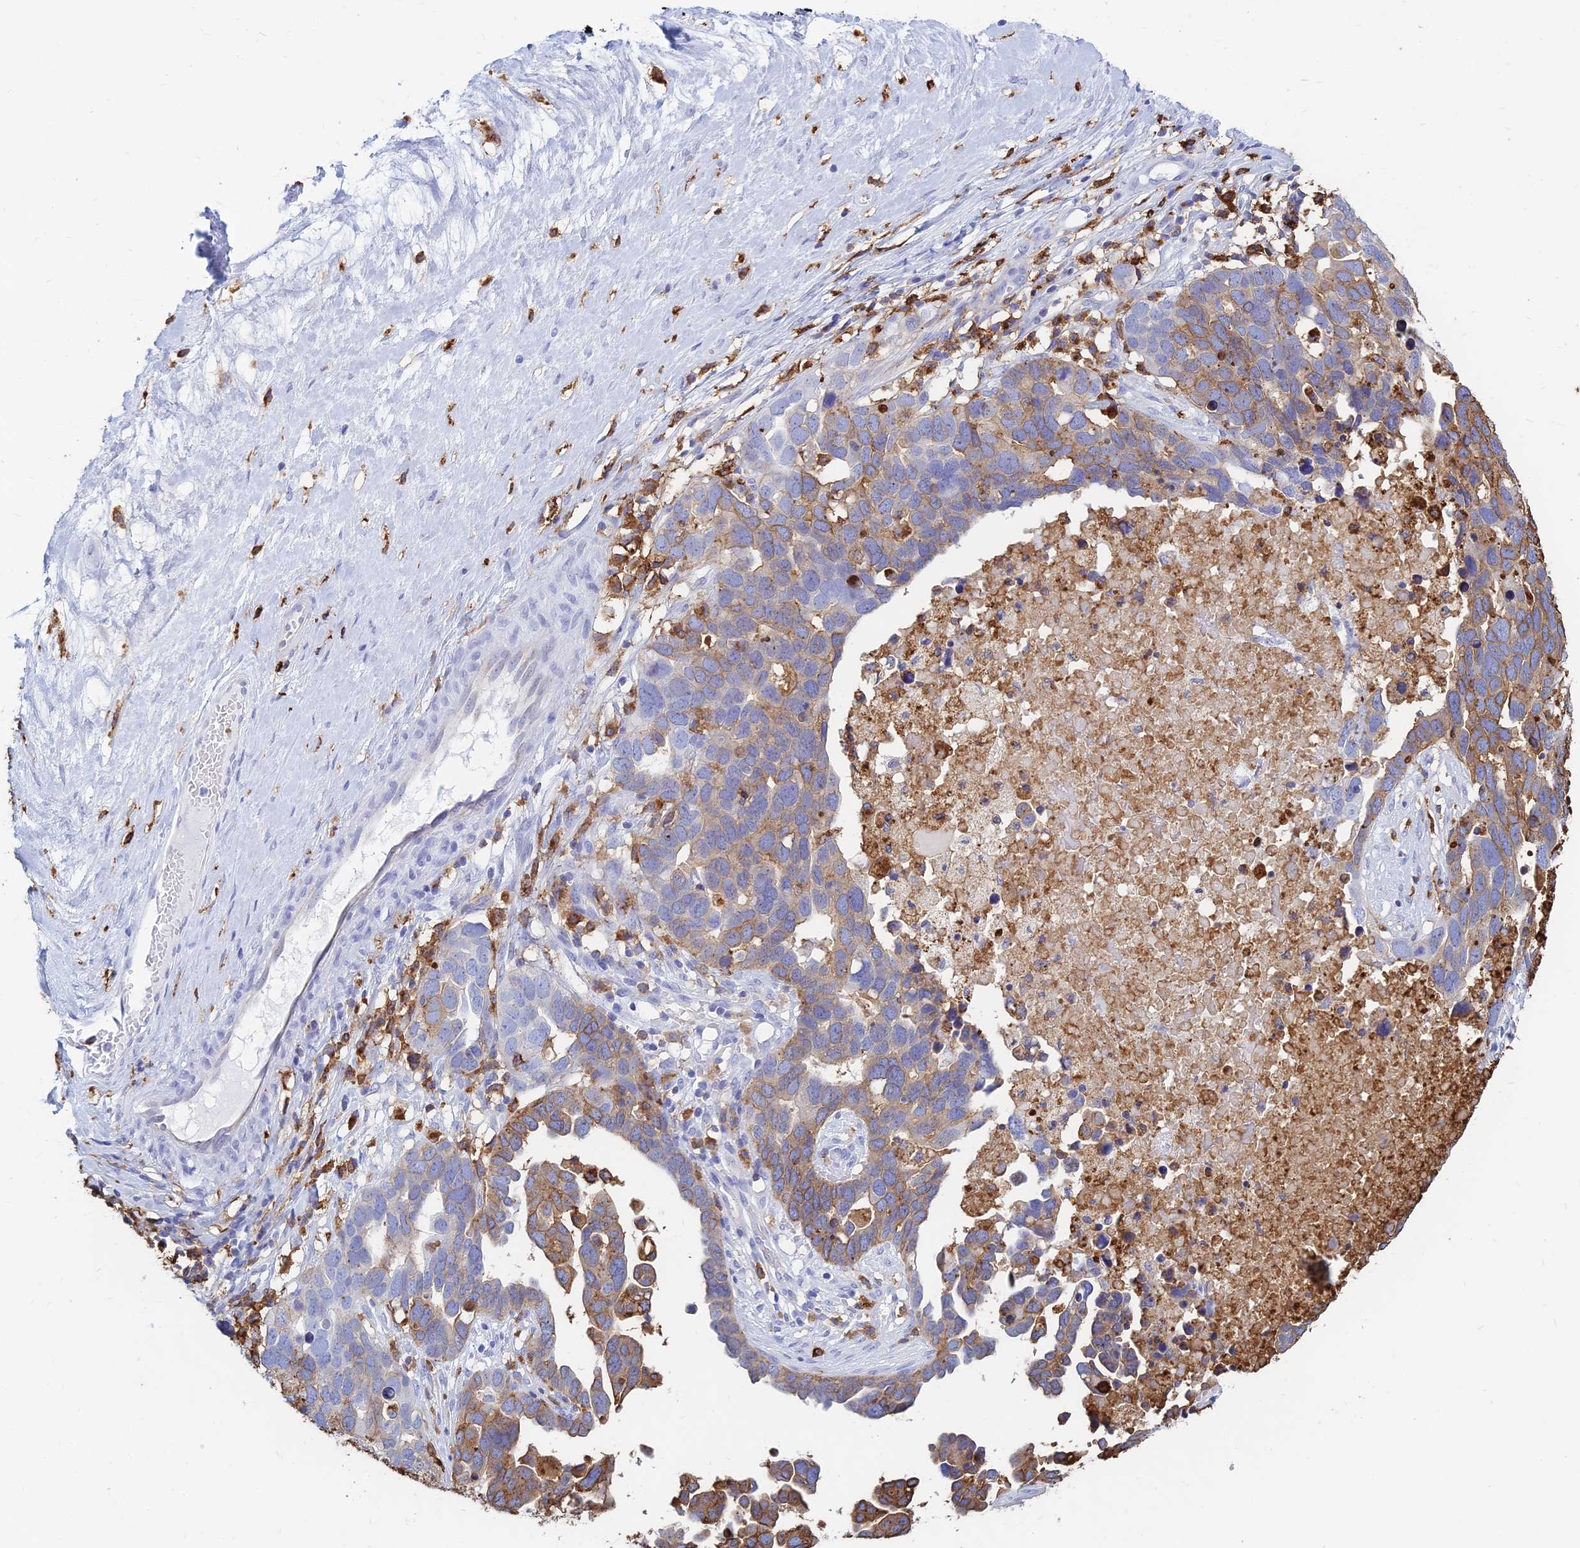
{"staining": {"intensity": "moderate", "quantity": "25%-75%", "location": "cytoplasmic/membranous"}, "tissue": "ovarian cancer", "cell_type": "Tumor cells", "image_type": "cancer", "snomed": [{"axis": "morphology", "description": "Cystadenocarcinoma, serous, NOS"}, {"axis": "topography", "description": "Ovary"}], "caption": "About 25%-75% of tumor cells in ovarian serous cystadenocarcinoma reveal moderate cytoplasmic/membranous protein positivity as visualized by brown immunohistochemical staining.", "gene": "HLA-DRB1", "patient": {"sex": "female", "age": 54}}